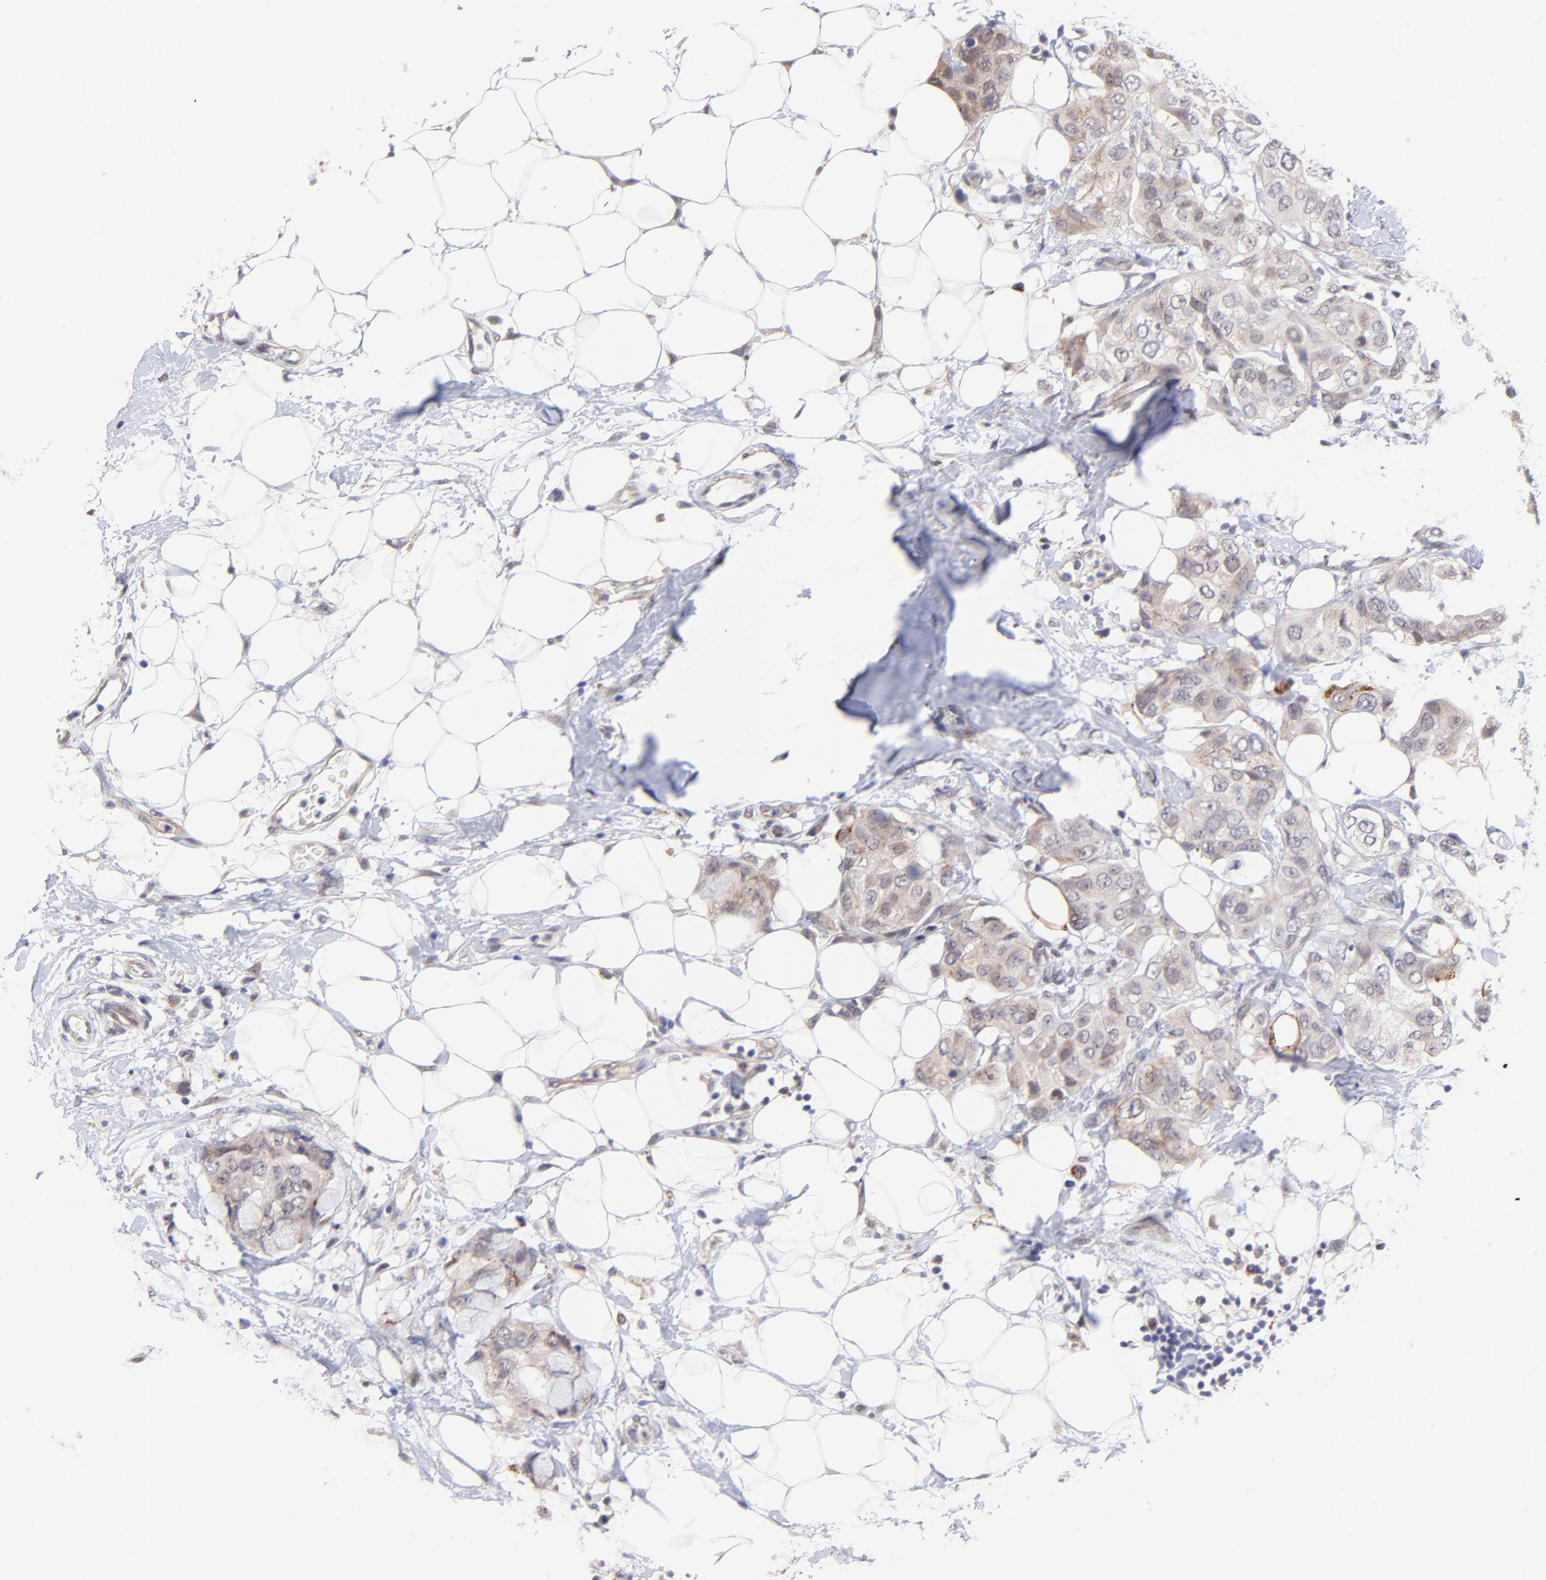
{"staining": {"intensity": "weak", "quantity": ">75%", "location": "cytoplasmic/membranous"}, "tissue": "breast cancer", "cell_type": "Tumor cells", "image_type": "cancer", "snomed": [{"axis": "morphology", "description": "Duct carcinoma"}, {"axis": "topography", "description": "Breast"}], "caption": "Approximately >75% of tumor cells in human invasive ductal carcinoma (breast) demonstrate weak cytoplasmic/membranous protein positivity as visualized by brown immunohistochemical staining.", "gene": "ZNF747", "patient": {"sex": "female", "age": 40}}